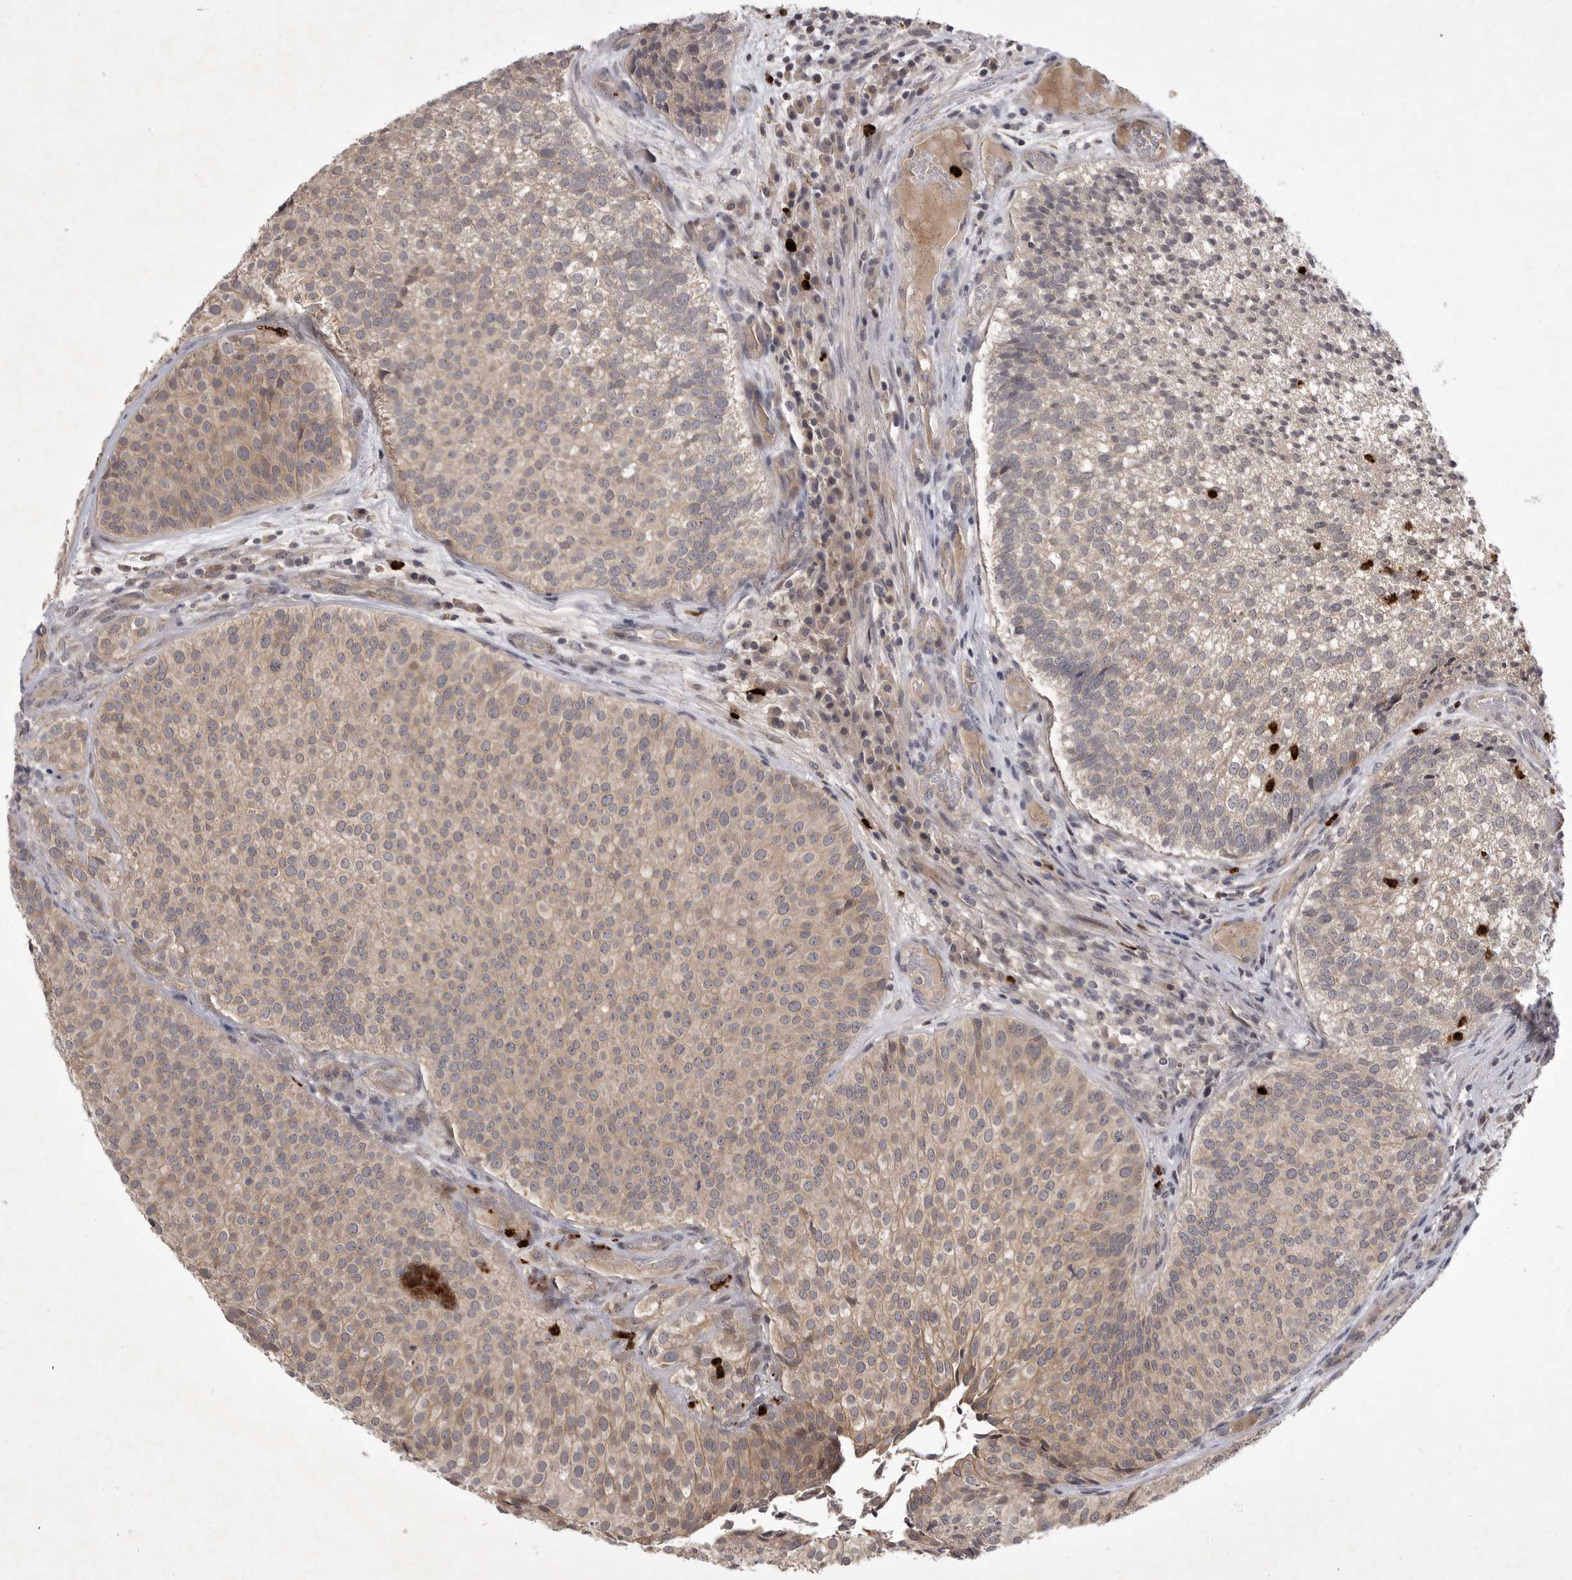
{"staining": {"intensity": "weak", "quantity": "25%-75%", "location": "cytoplasmic/membranous"}, "tissue": "urothelial cancer", "cell_type": "Tumor cells", "image_type": "cancer", "snomed": [{"axis": "morphology", "description": "Urothelial carcinoma, Low grade"}, {"axis": "topography", "description": "Urinary bladder"}], "caption": "Human low-grade urothelial carcinoma stained with a protein marker displays weak staining in tumor cells.", "gene": "UBE3D", "patient": {"sex": "male", "age": 86}}